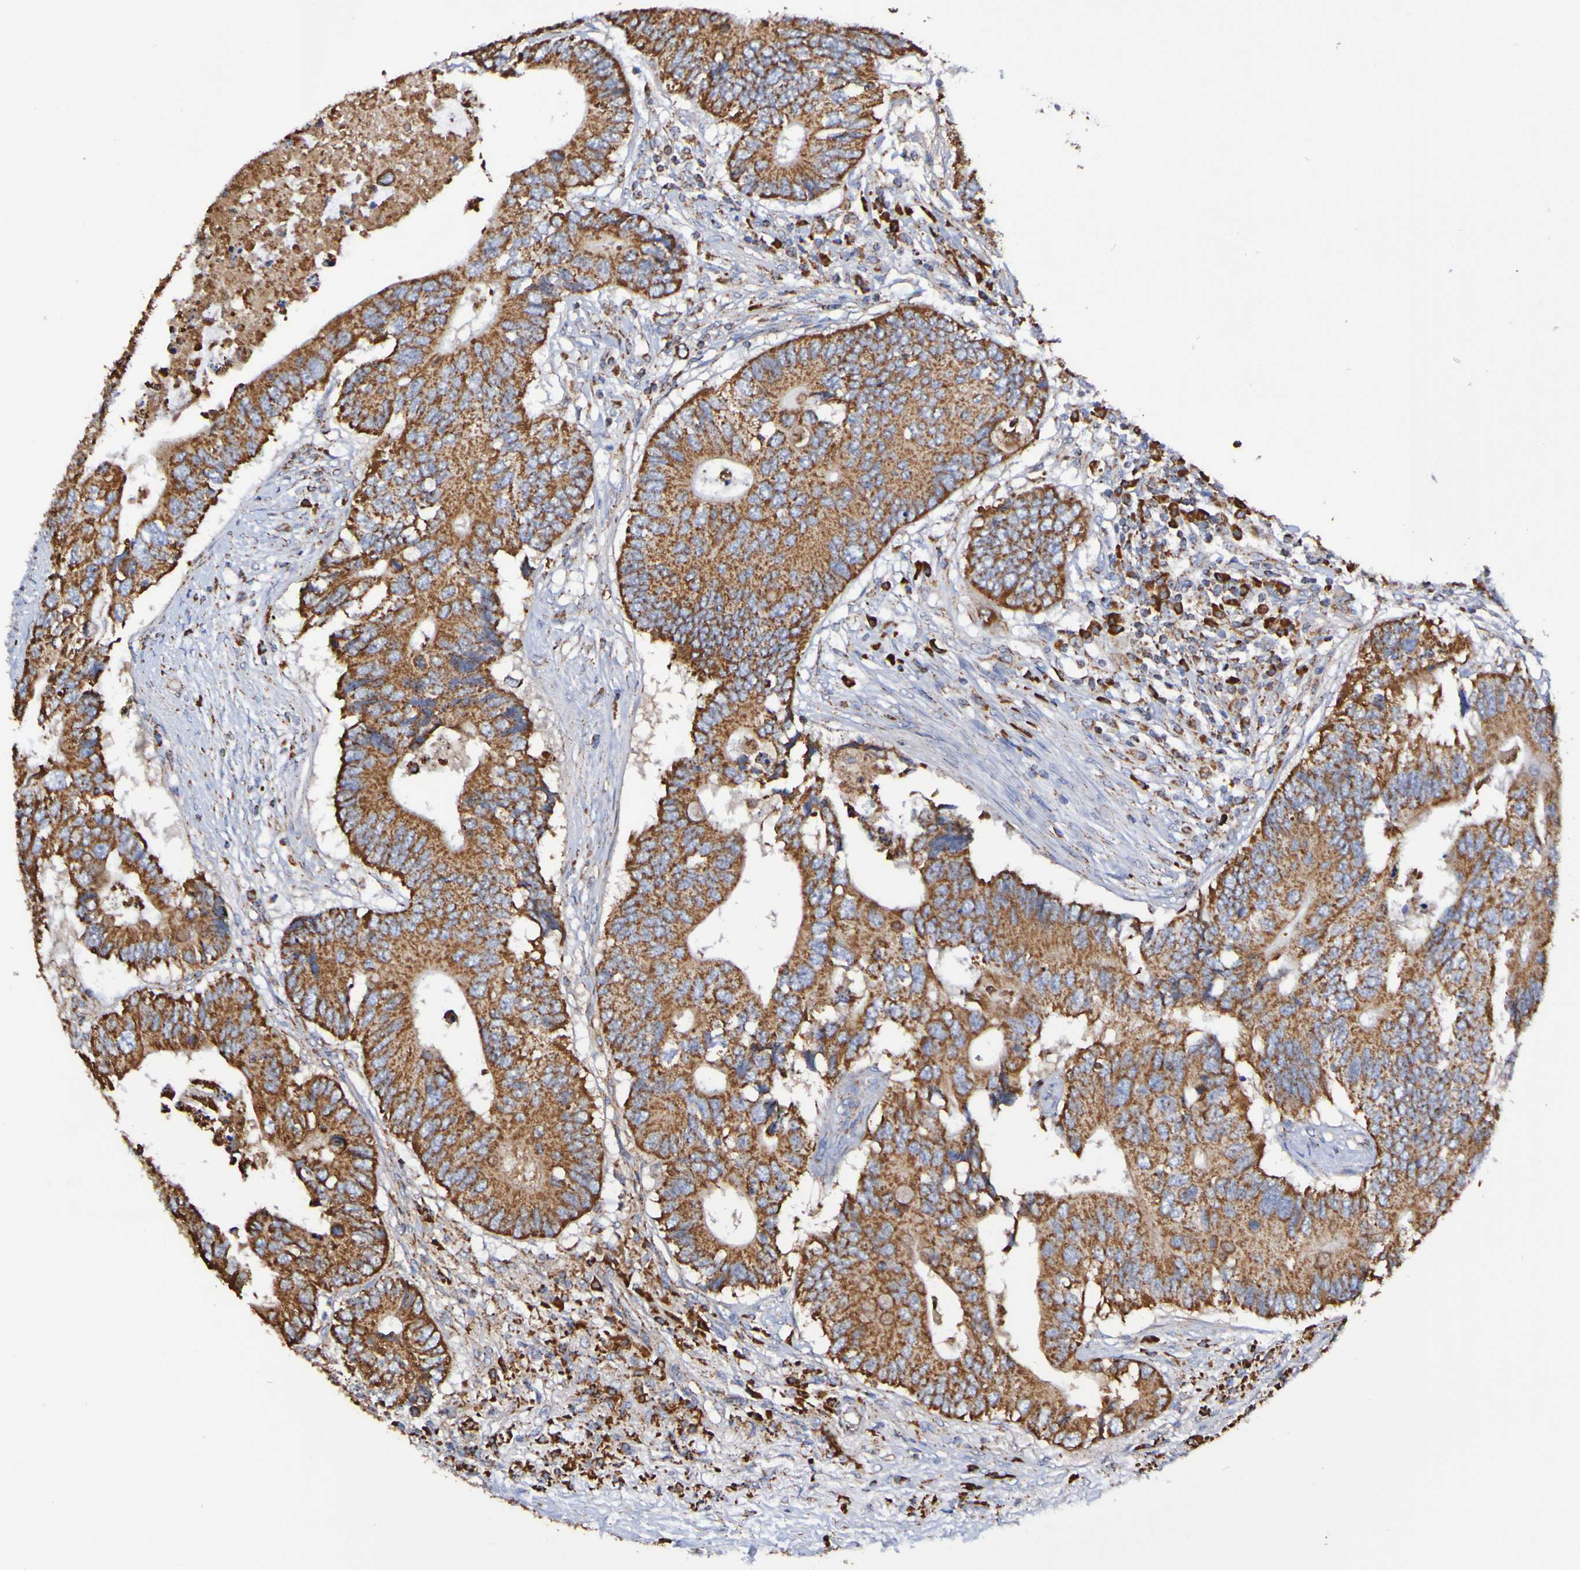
{"staining": {"intensity": "strong", "quantity": ">75%", "location": "cytoplasmic/membranous"}, "tissue": "colorectal cancer", "cell_type": "Tumor cells", "image_type": "cancer", "snomed": [{"axis": "morphology", "description": "Adenocarcinoma, NOS"}, {"axis": "topography", "description": "Colon"}], "caption": "Human colorectal adenocarcinoma stained for a protein (brown) shows strong cytoplasmic/membranous positive expression in about >75% of tumor cells.", "gene": "IL18R1", "patient": {"sex": "male", "age": 71}}